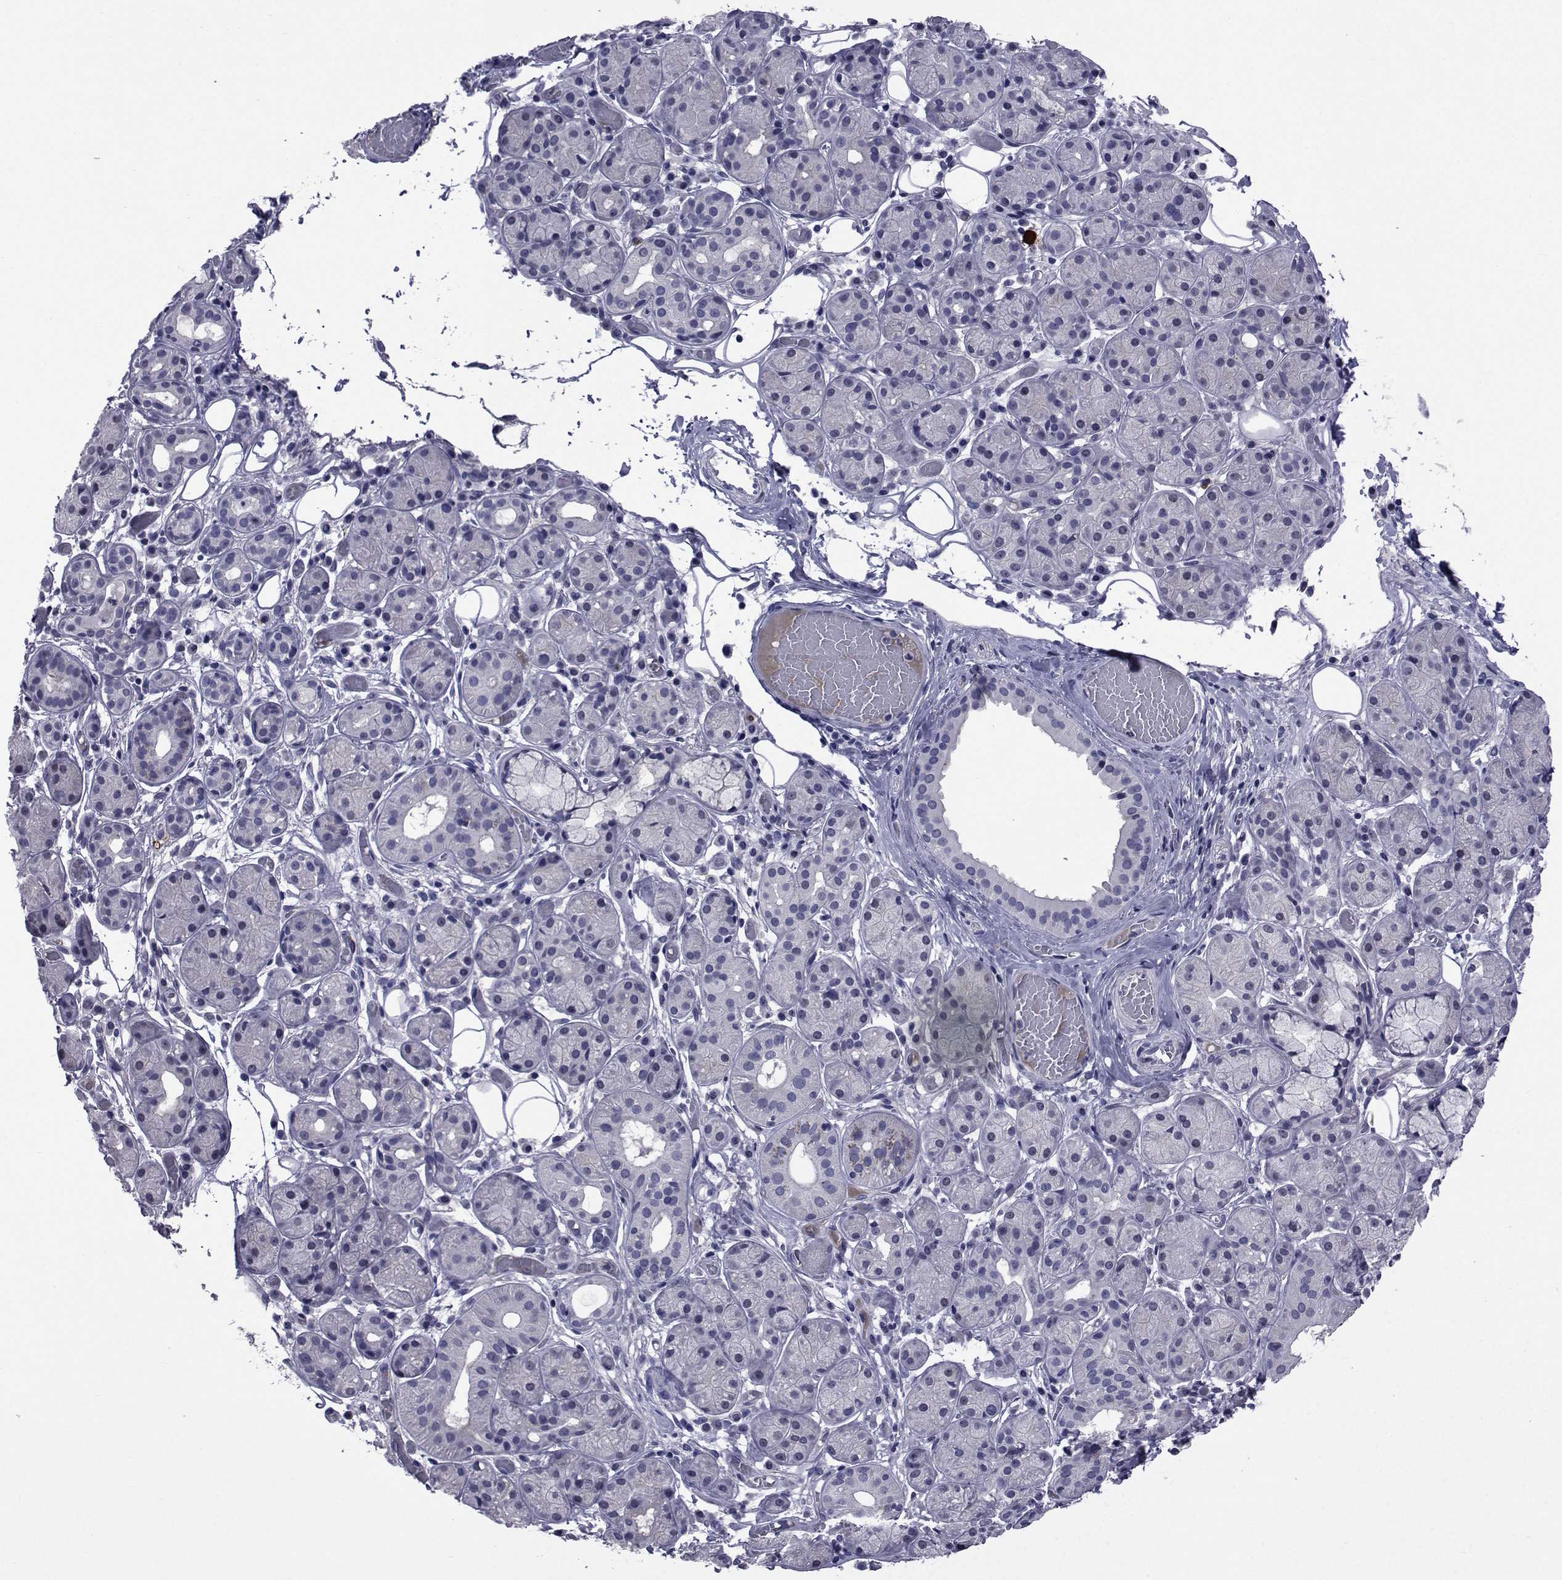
{"staining": {"intensity": "negative", "quantity": "none", "location": "none"}, "tissue": "salivary gland", "cell_type": "Glandular cells", "image_type": "normal", "snomed": [{"axis": "morphology", "description": "Normal tissue, NOS"}, {"axis": "topography", "description": "Salivary gland"}, {"axis": "topography", "description": "Peripheral nerve tissue"}], "caption": "The histopathology image demonstrates no significant positivity in glandular cells of salivary gland.", "gene": "SEMA5B", "patient": {"sex": "male", "age": 71}}